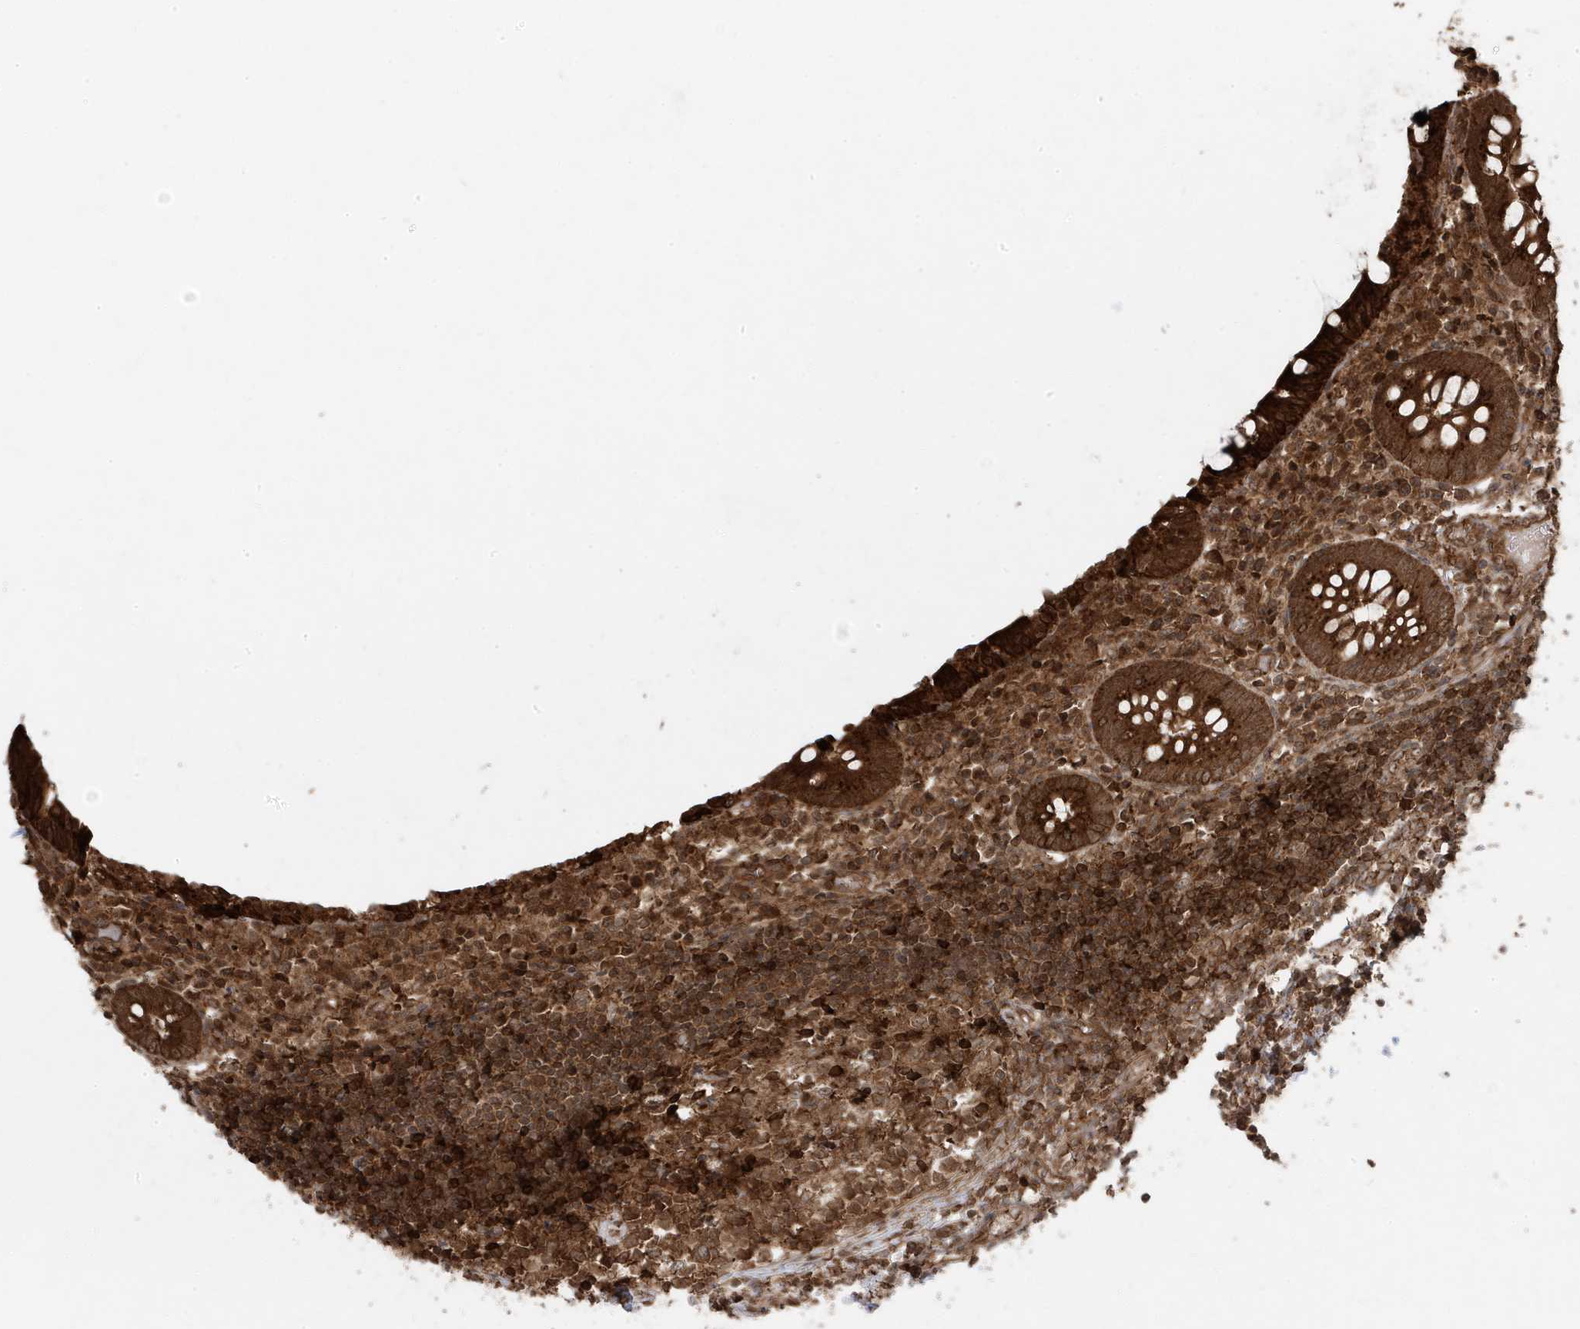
{"staining": {"intensity": "strong", "quantity": ">75%", "location": "cytoplasmic/membranous"}, "tissue": "appendix", "cell_type": "Glandular cells", "image_type": "normal", "snomed": [{"axis": "morphology", "description": "Normal tissue, NOS"}, {"axis": "topography", "description": "Appendix"}], "caption": "Immunohistochemical staining of benign human appendix demonstrates strong cytoplasmic/membranous protein expression in approximately >75% of glandular cells. (DAB = brown stain, brightfield microscopy at high magnification).", "gene": "ASAP1", "patient": {"sex": "female", "age": 17}}